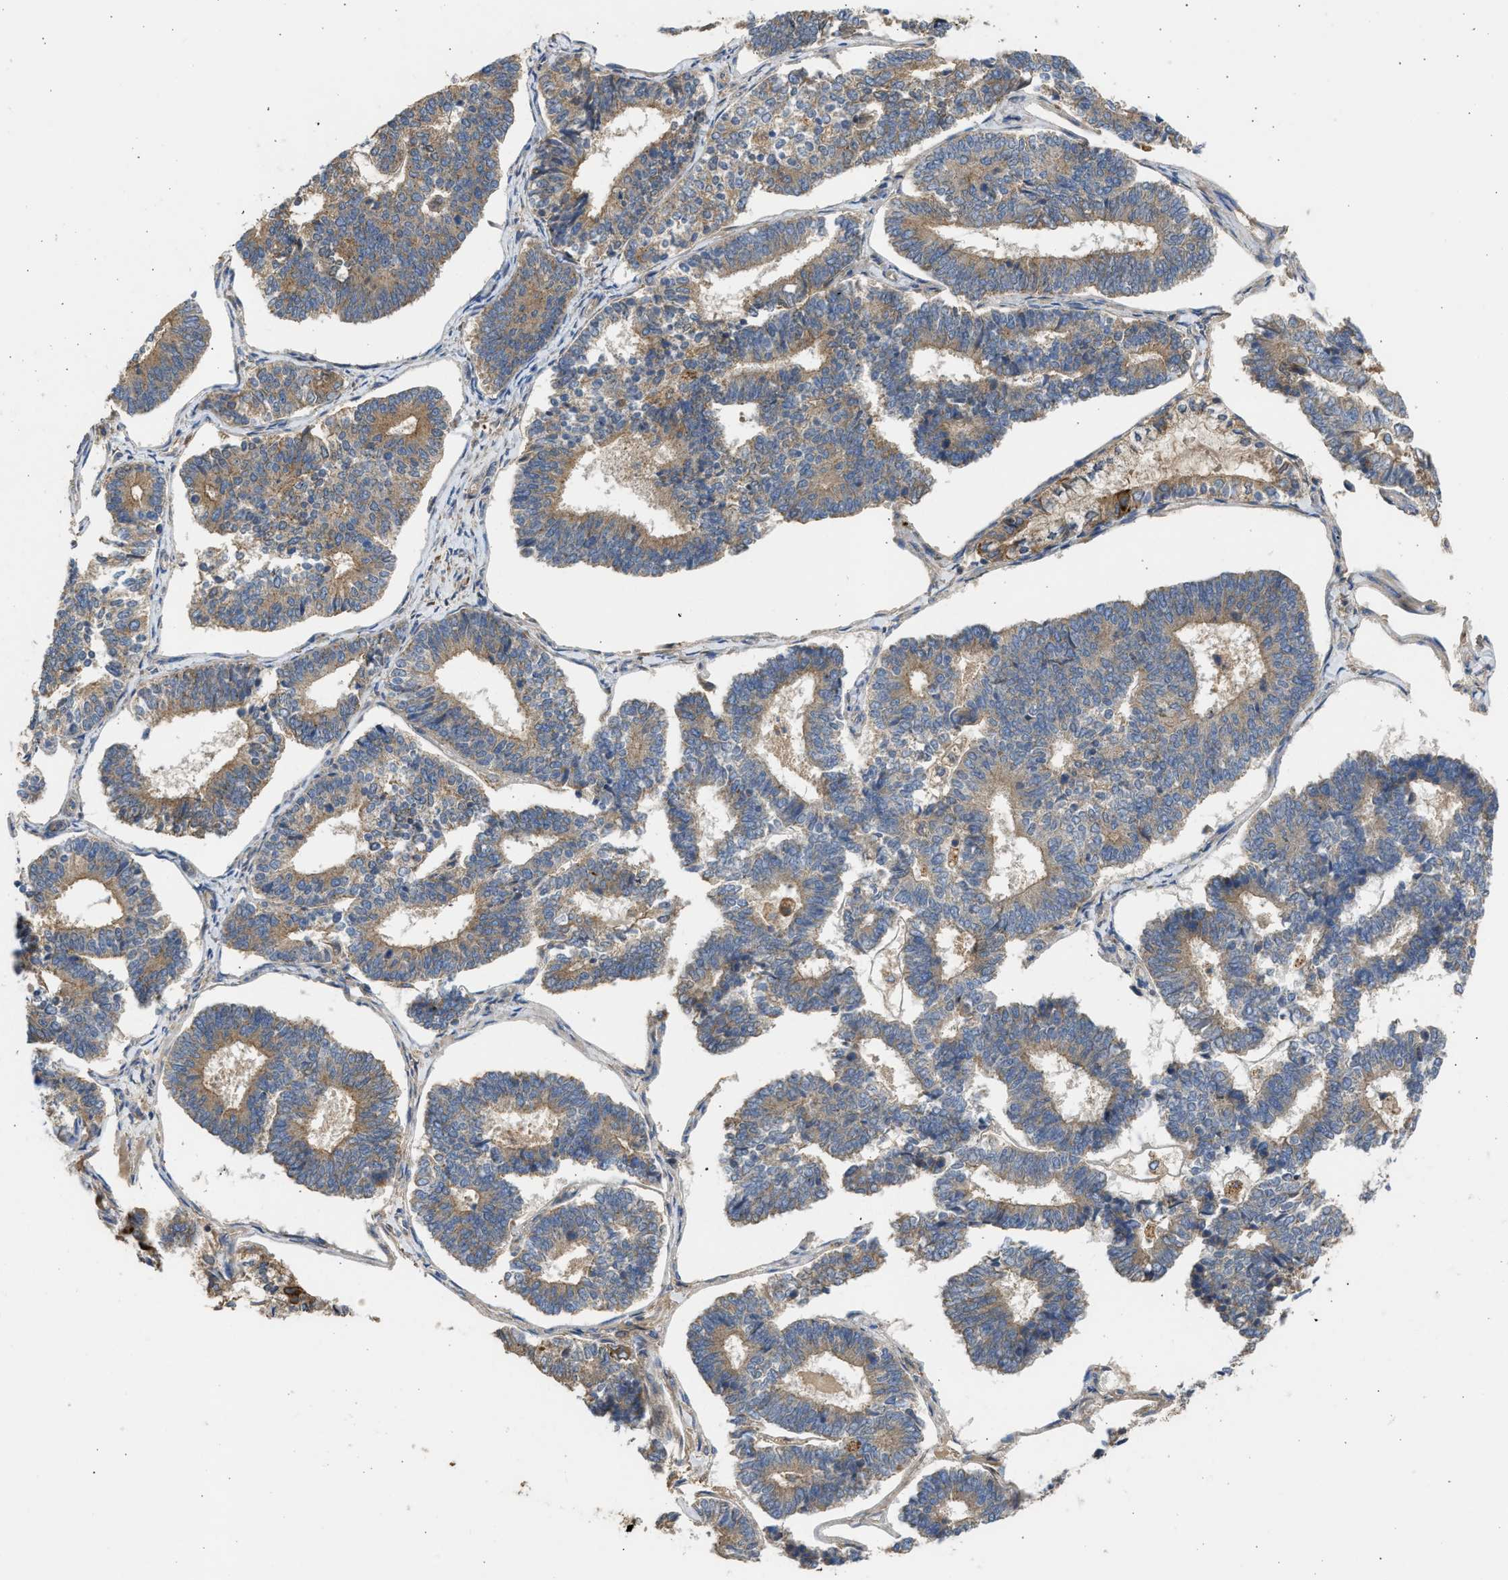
{"staining": {"intensity": "moderate", "quantity": ">75%", "location": "cytoplasmic/membranous"}, "tissue": "endometrial cancer", "cell_type": "Tumor cells", "image_type": "cancer", "snomed": [{"axis": "morphology", "description": "Adenocarcinoma, NOS"}, {"axis": "topography", "description": "Endometrium"}], "caption": "Brown immunohistochemical staining in endometrial cancer demonstrates moderate cytoplasmic/membranous staining in approximately >75% of tumor cells. (DAB (3,3'-diaminobenzidine) = brown stain, brightfield microscopy at high magnification).", "gene": "CSRNP2", "patient": {"sex": "female", "age": 70}}